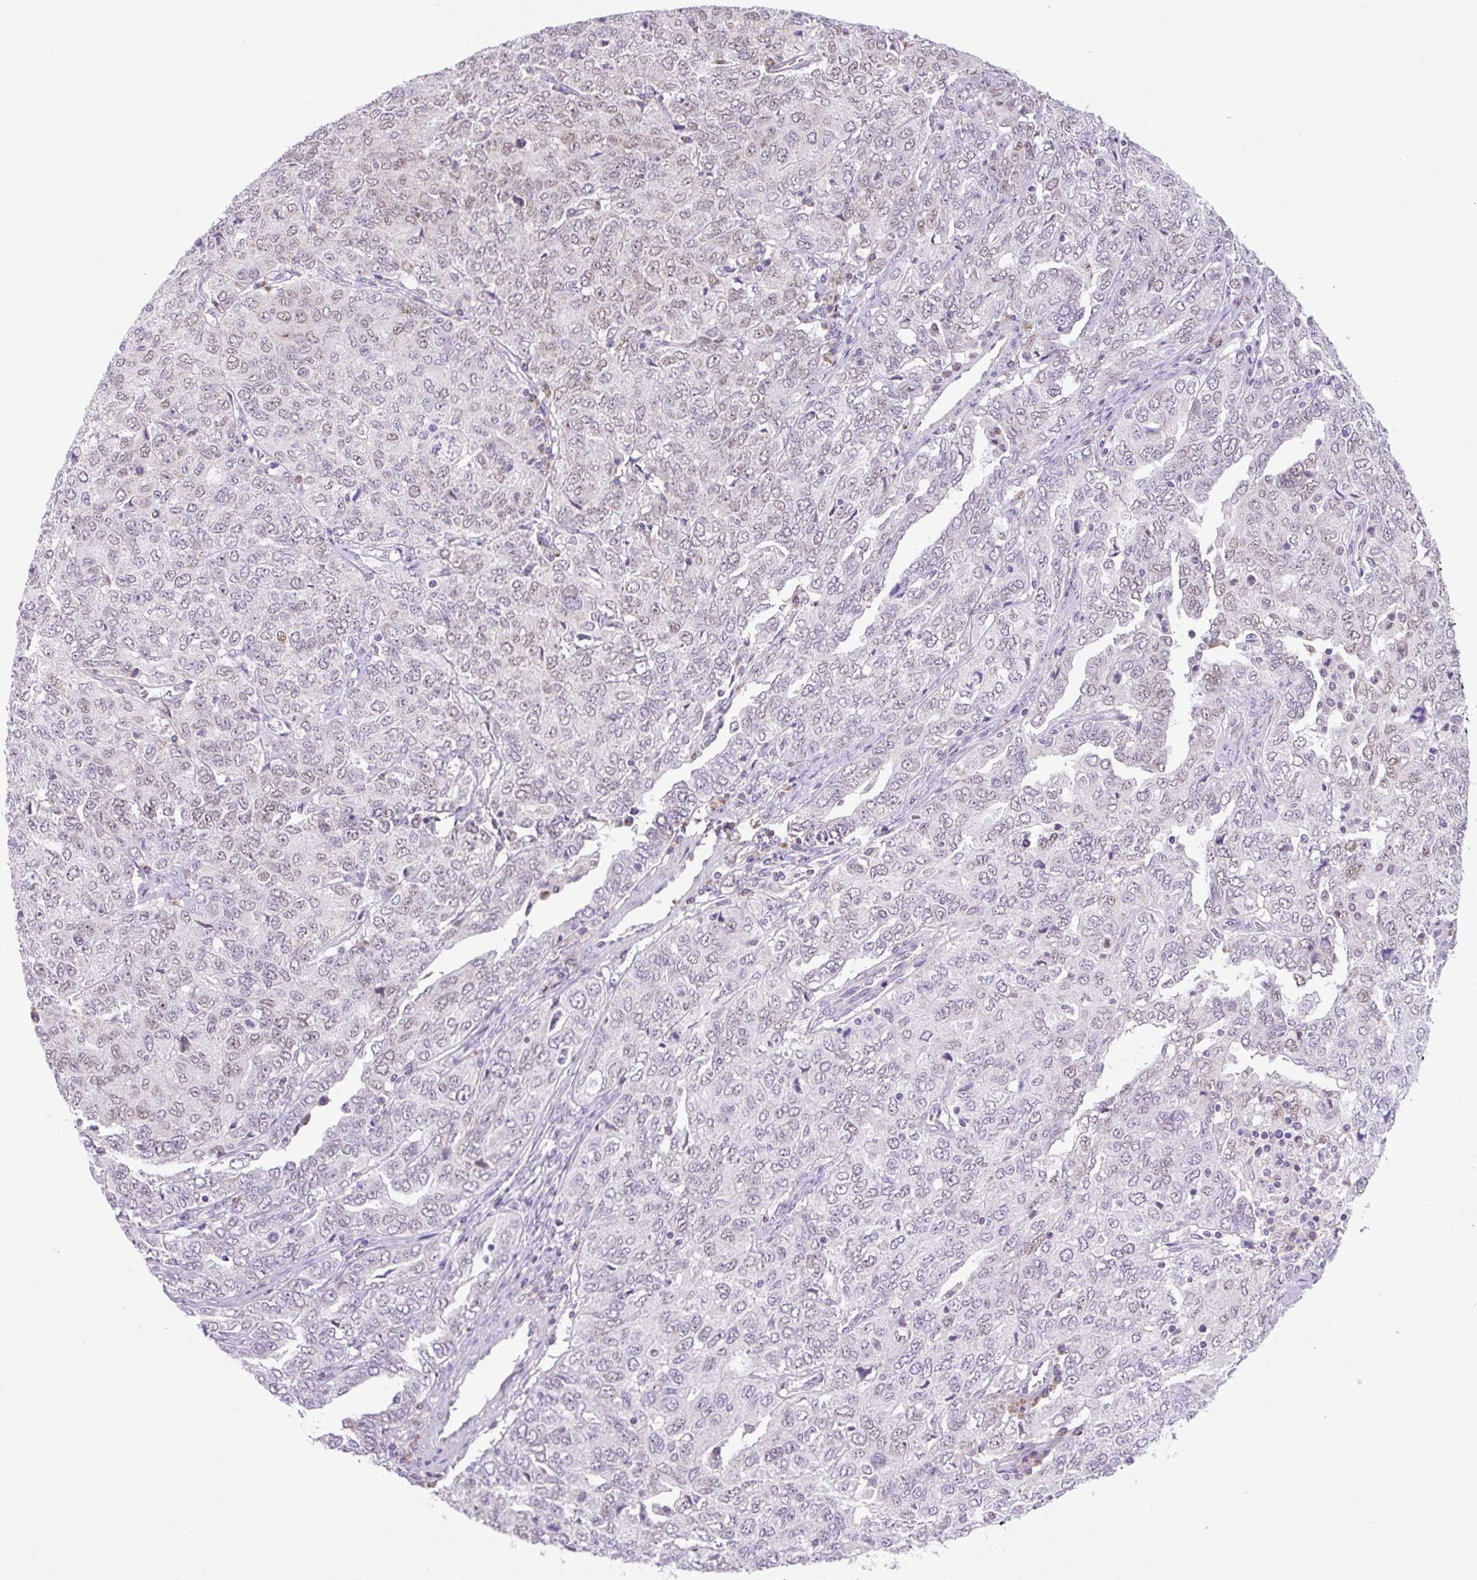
{"staining": {"intensity": "weak", "quantity": "<25%", "location": "nuclear"}, "tissue": "ovarian cancer", "cell_type": "Tumor cells", "image_type": "cancer", "snomed": [{"axis": "morphology", "description": "Carcinoma, endometroid"}, {"axis": "topography", "description": "Ovary"}], "caption": "The micrograph demonstrates no staining of tumor cells in endometroid carcinoma (ovarian).", "gene": "SCO2", "patient": {"sex": "female", "age": 62}}